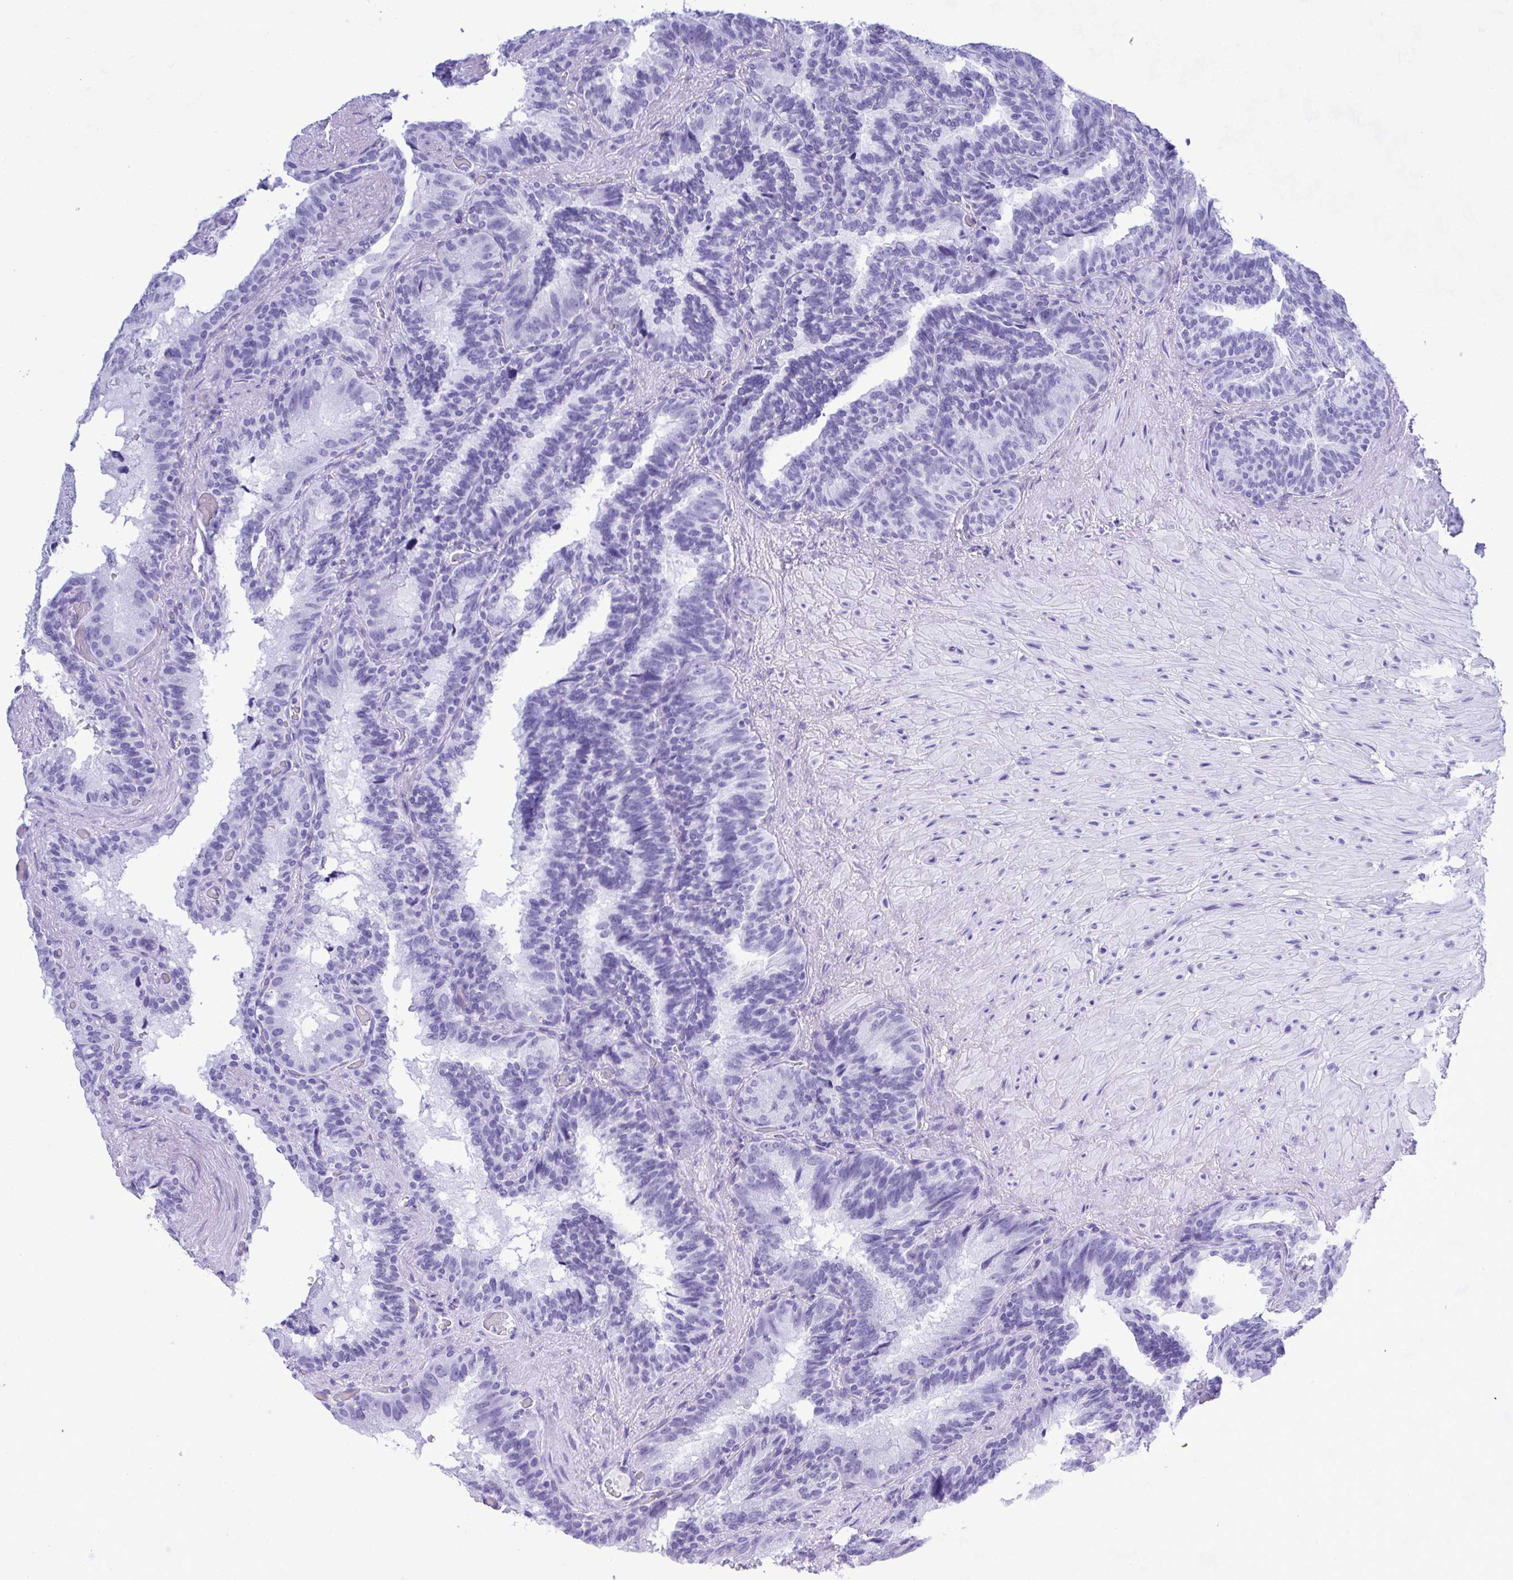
{"staining": {"intensity": "negative", "quantity": "none", "location": "none"}, "tissue": "seminal vesicle", "cell_type": "Glandular cells", "image_type": "normal", "snomed": [{"axis": "morphology", "description": "Normal tissue, NOS"}, {"axis": "topography", "description": "Seminal veicle"}], "caption": "High magnification brightfield microscopy of normal seminal vesicle stained with DAB (brown) and counterstained with hematoxylin (blue): glandular cells show no significant expression. Nuclei are stained in blue.", "gene": "THOP1", "patient": {"sex": "male", "age": 60}}